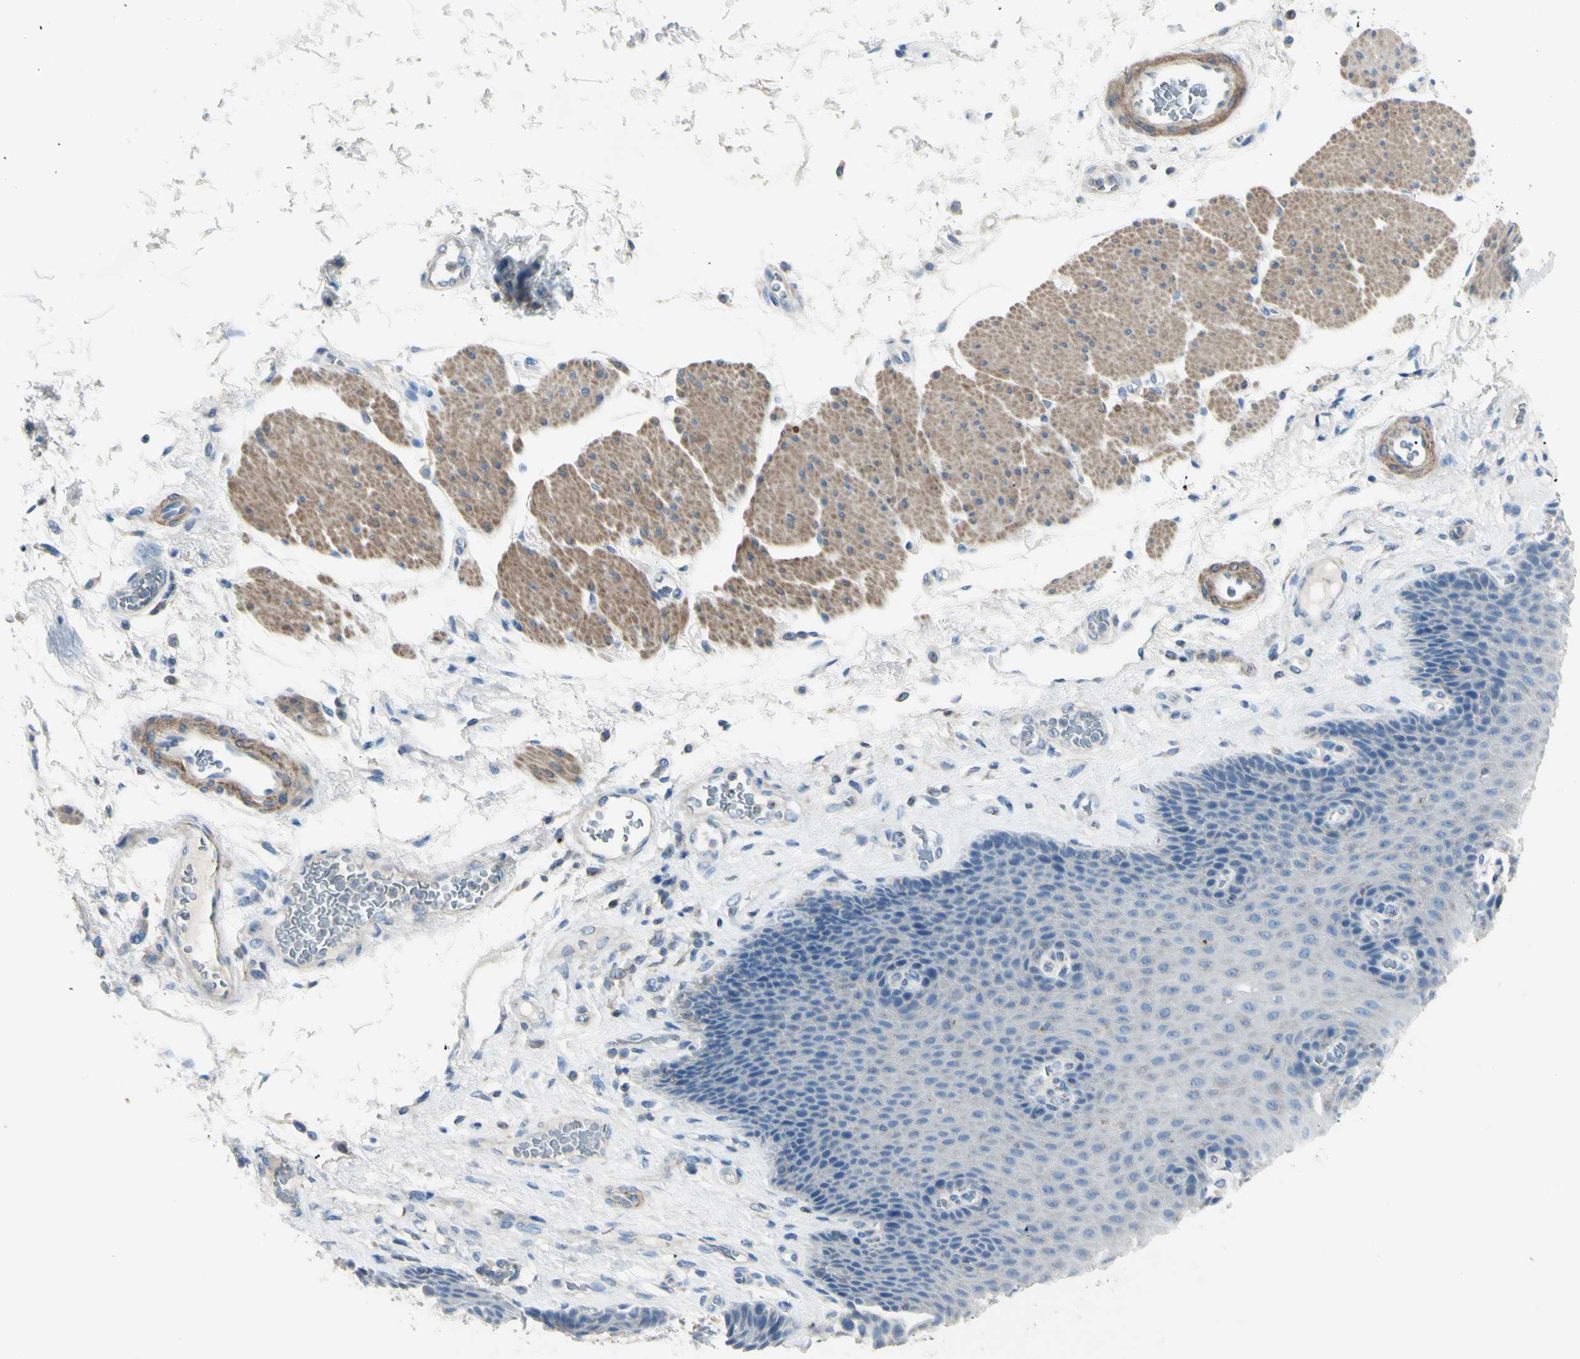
{"staining": {"intensity": "weak", "quantity": "<25%", "location": "cytoplasmic/membranous"}, "tissue": "esophagus", "cell_type": "Squamous epithelial cells", "image_type": "normal", "snomed": [{"axis": "morphology", "description": "Normal tissue, NOS"}, {"axis": "topography", "description": "Esophagus"}], "caption": "Squamous epithelial cells are negative for brown protein staining in benign esophagus. (DAB (3,3'-diaminobenzidine) immunohistochemistry visualized using brightfield microscopy, high magnification).", "gene": "B4GALT3", "patient": {"sex": "female", "age": 72}}